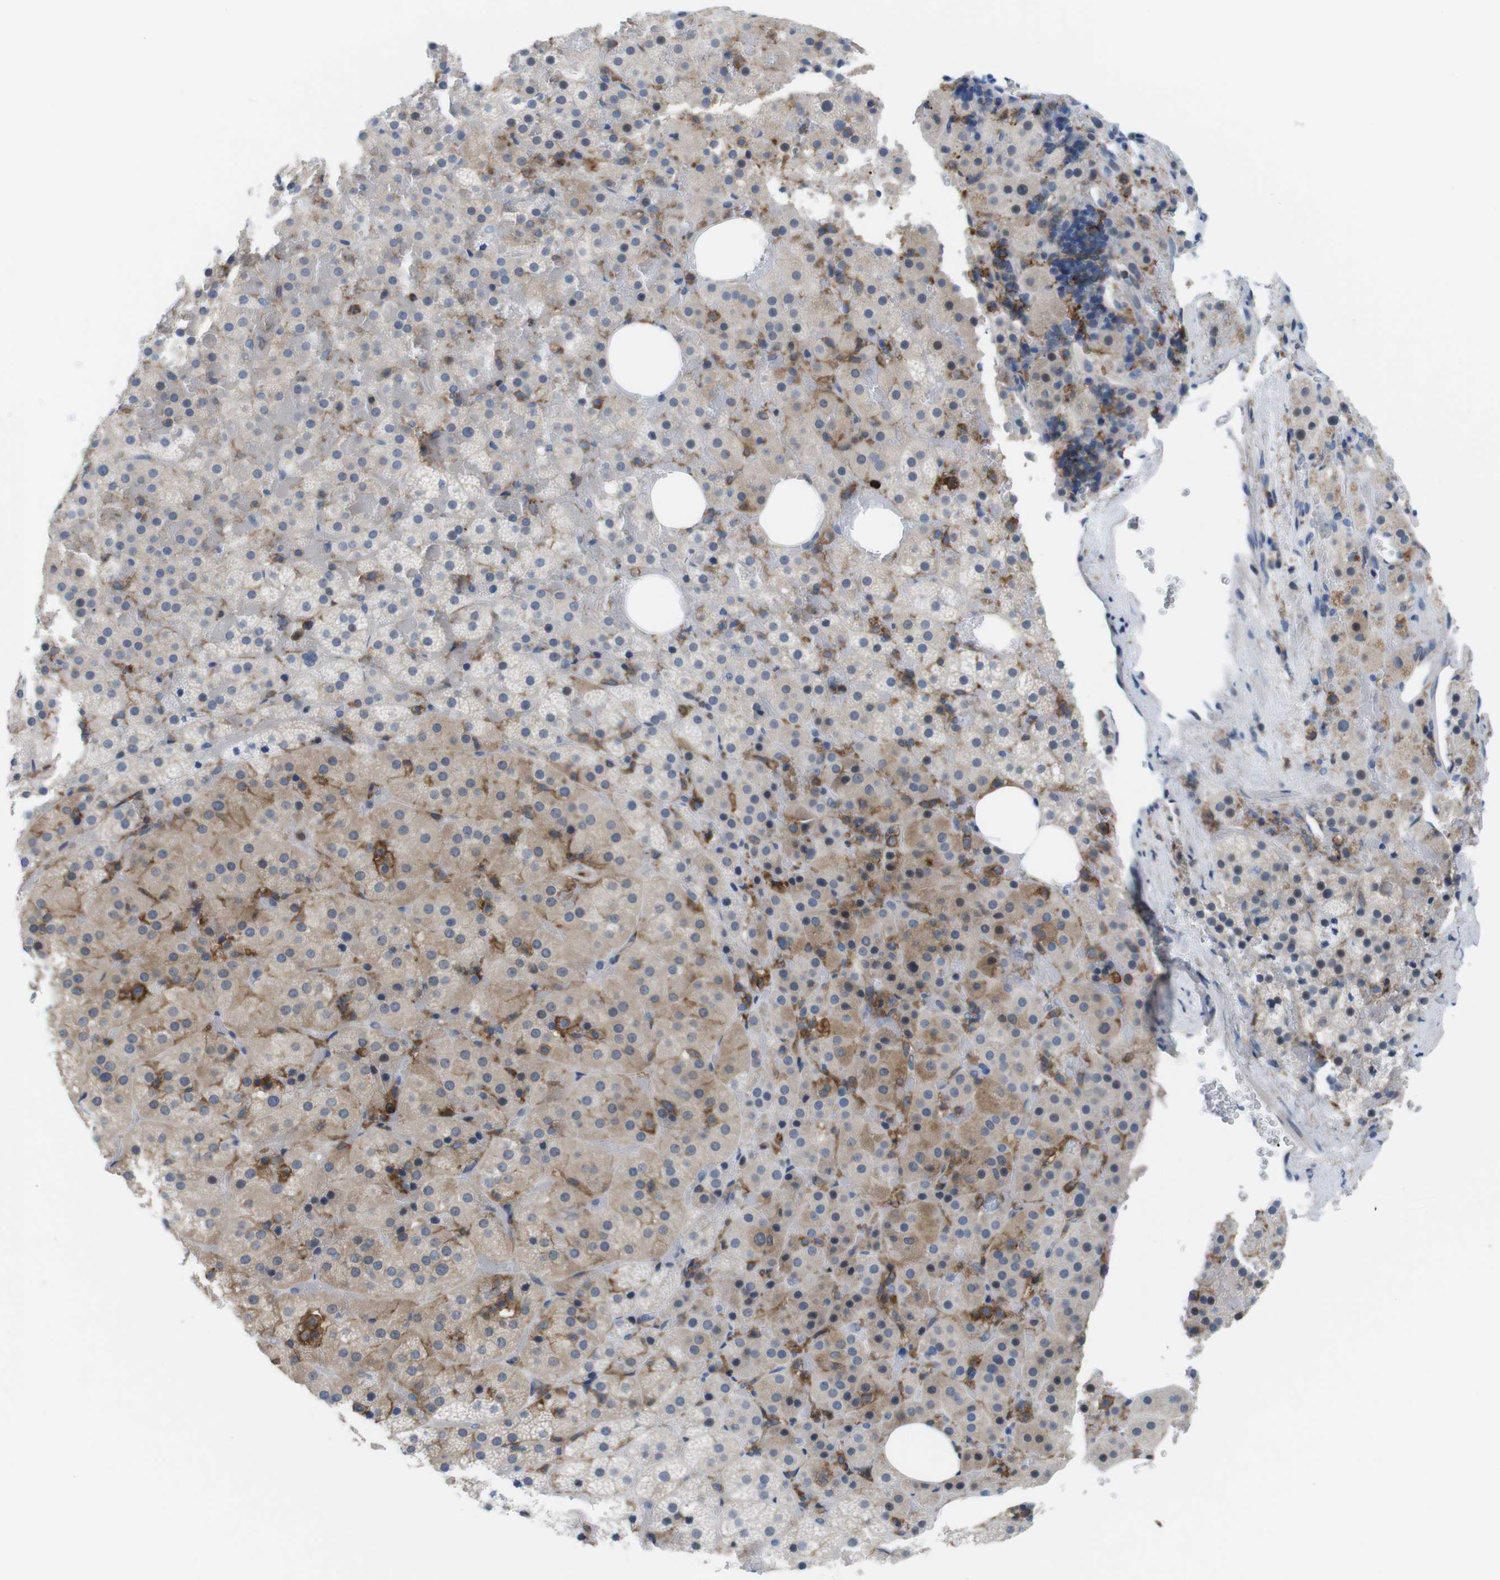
{"staining": {"intensity": "weak", "quantity": "25%-75%", "location": "cytoplasmic/membranous"}, "tissue": "adrenal gland", "cell_type": "Glandular cells", "image_type": "normal", "snomed": [{"axis": "morphology", "description": "Normal tissue, NOS"}, {"axis": "topography", "description": "Adrenal gland"}], "caption": "Protein expression analysis of normal adrenal gland demonstrates weak cytoplasmic/membranous staining in about 25%-75% of glandular cells. Nuclei are stained in blue.", "gene": "CD300C", "patient": {"sex": "female", "age": 59}}